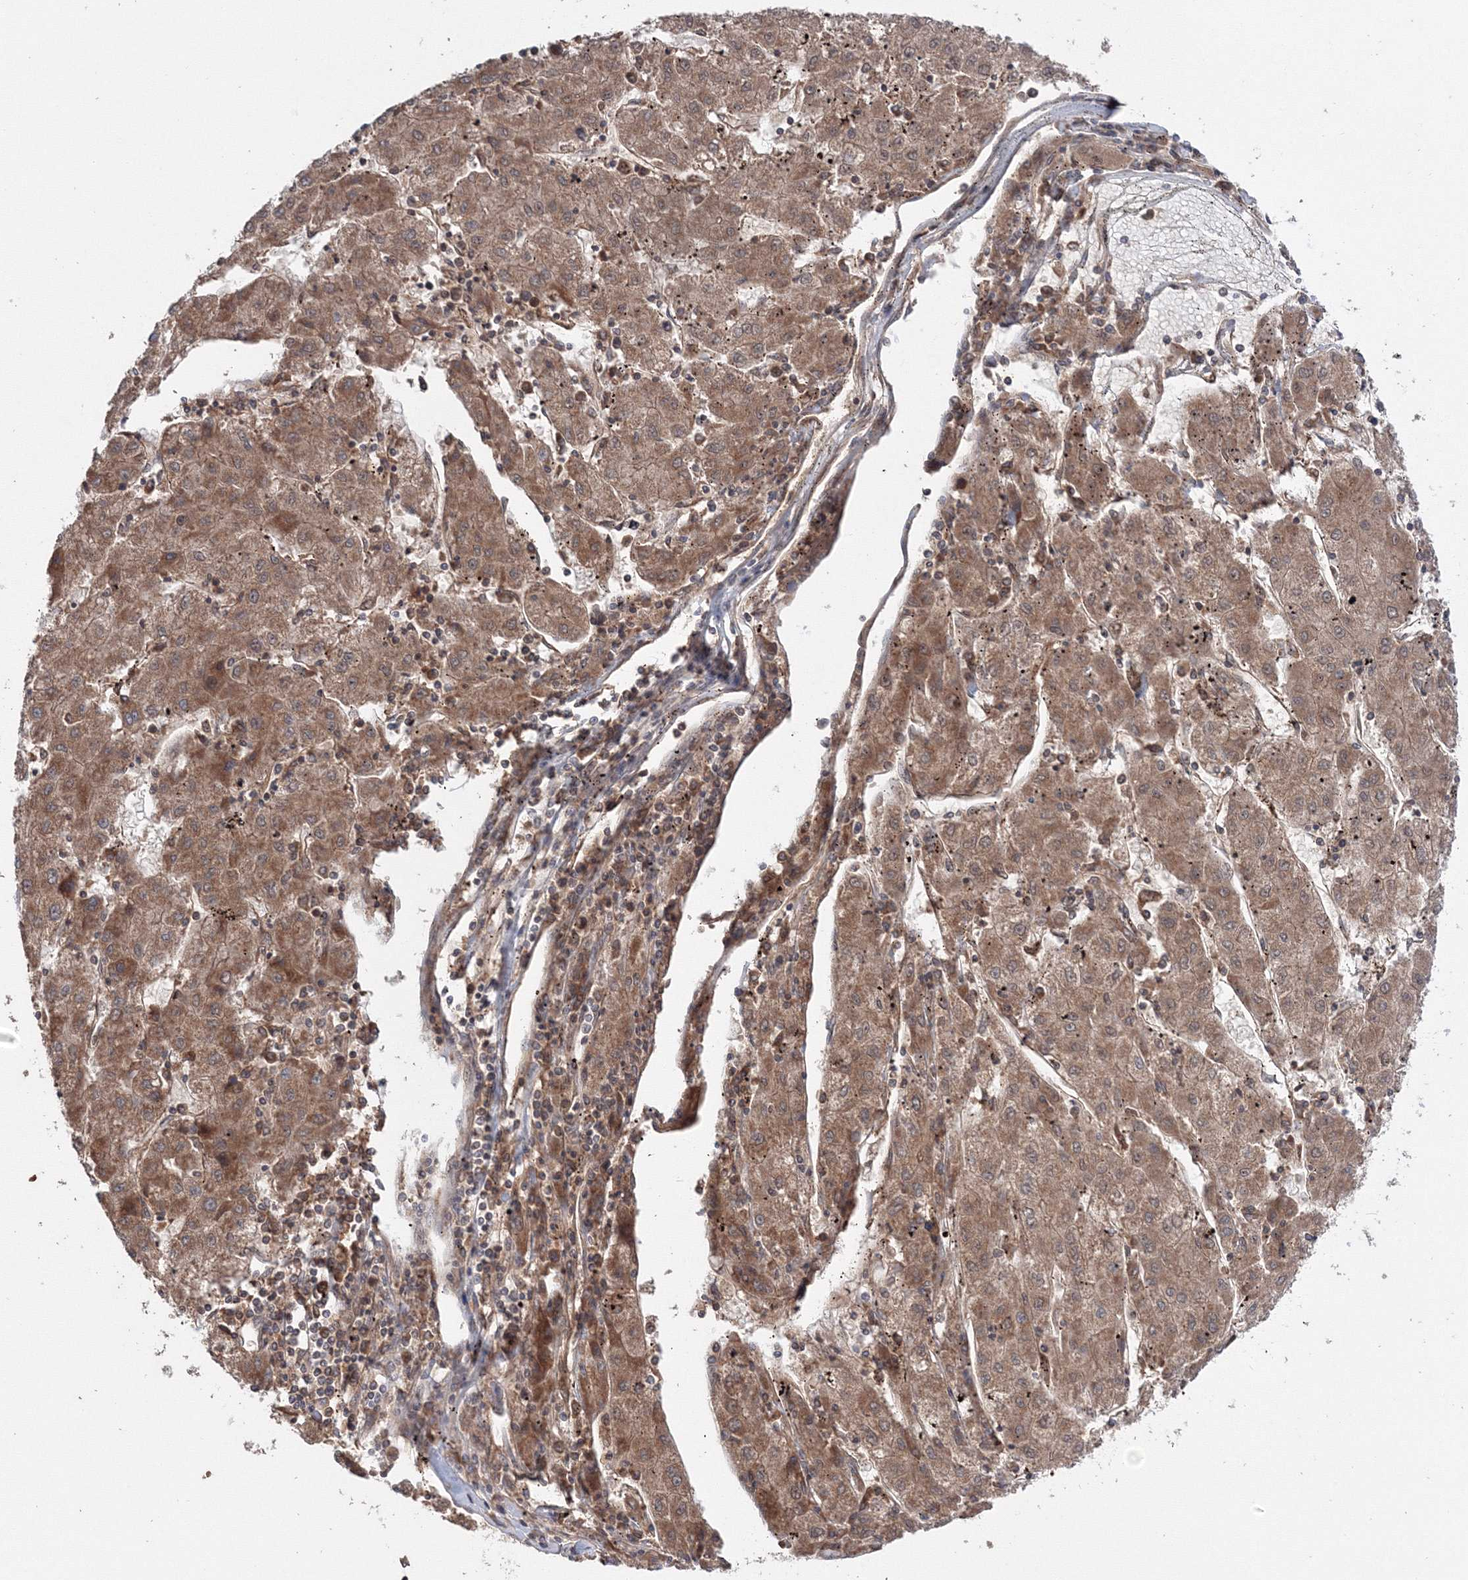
{"staining": {"intensity": "moderate", "quantity": ">75%", "location": "cytoplasmic/membranous"}, "tissue": "liver cancer", "cell_type": "Tumor cells", "image_type": "cancer", "snomed": [{"axis": "morphology", "description": "Carcinoma, Hepatocellular, NOS"}, {"axis": "topography", "description": "Liver"}], "caption": "The micrograph displays immunohistochemical staining of liver cancer (hepatocellular carcinoma). There is moderate cytoplasmic/membranous positivity is identified in about >75% of tumor cells.", "gene": "NOA1", "patient": {"sex": "male", "age": 72}}